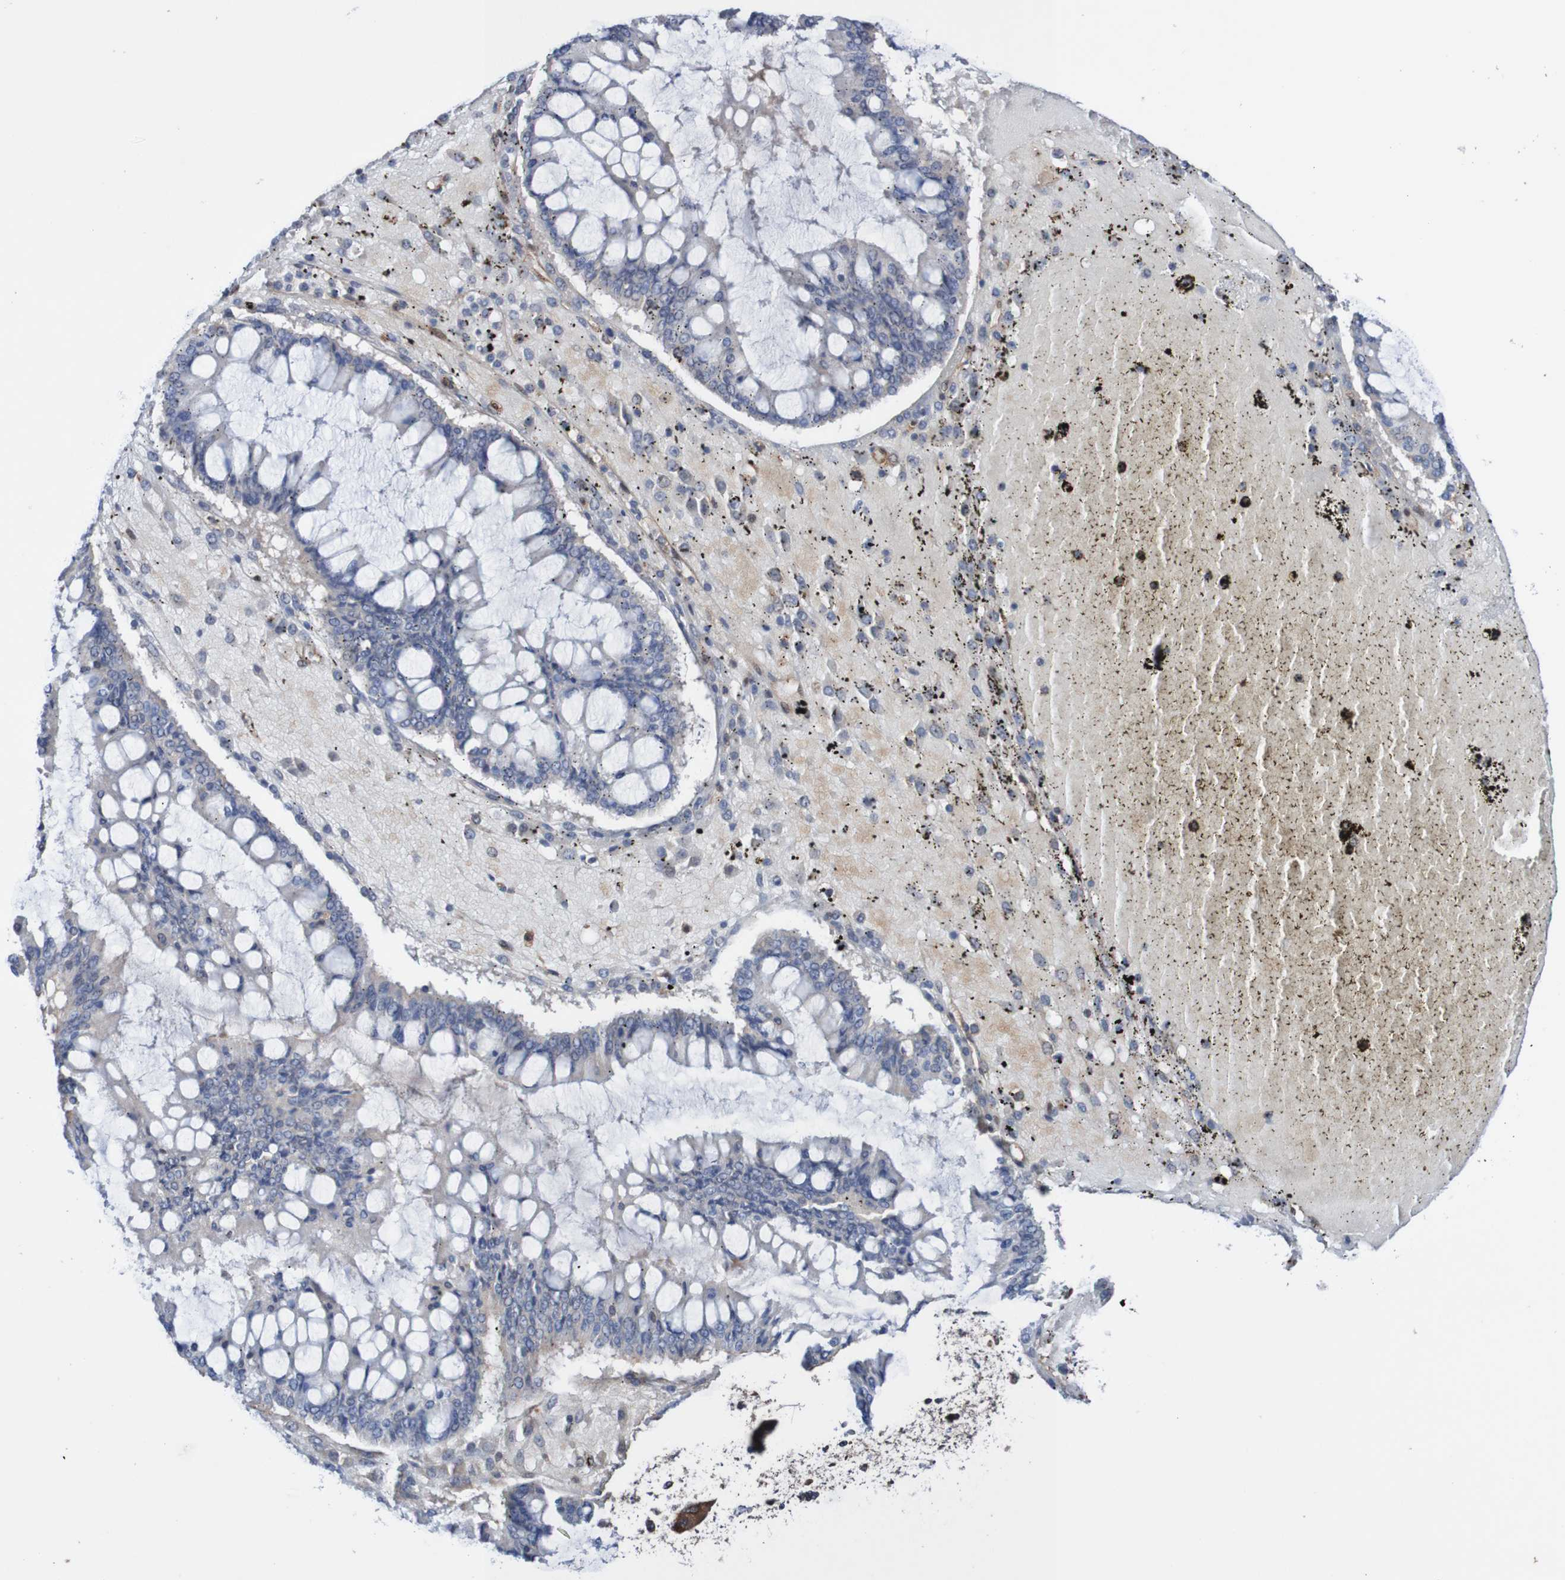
{"staining": {"intensity": "negative", "quantity": "none", "location": "none"}, "tissue": "ovarian cancer", "cell_type": "Tumor cells", "image_type": "cancer", "snomed": [{"axis": "morphology", "description": "Cystadenocarcinoma, mucinous, NOS"}, {"axis": "topography", "description": "Ovary"}], "caption": "This micrograph is of ovarian mucinous cystadenocarcinoma stained with IHC to label a protein in brown with the nuclei are counter-stained blue. There is no expression in tumor cells.", "gene": "RIGI", "patient": {"sex": "female", "age": 73}}